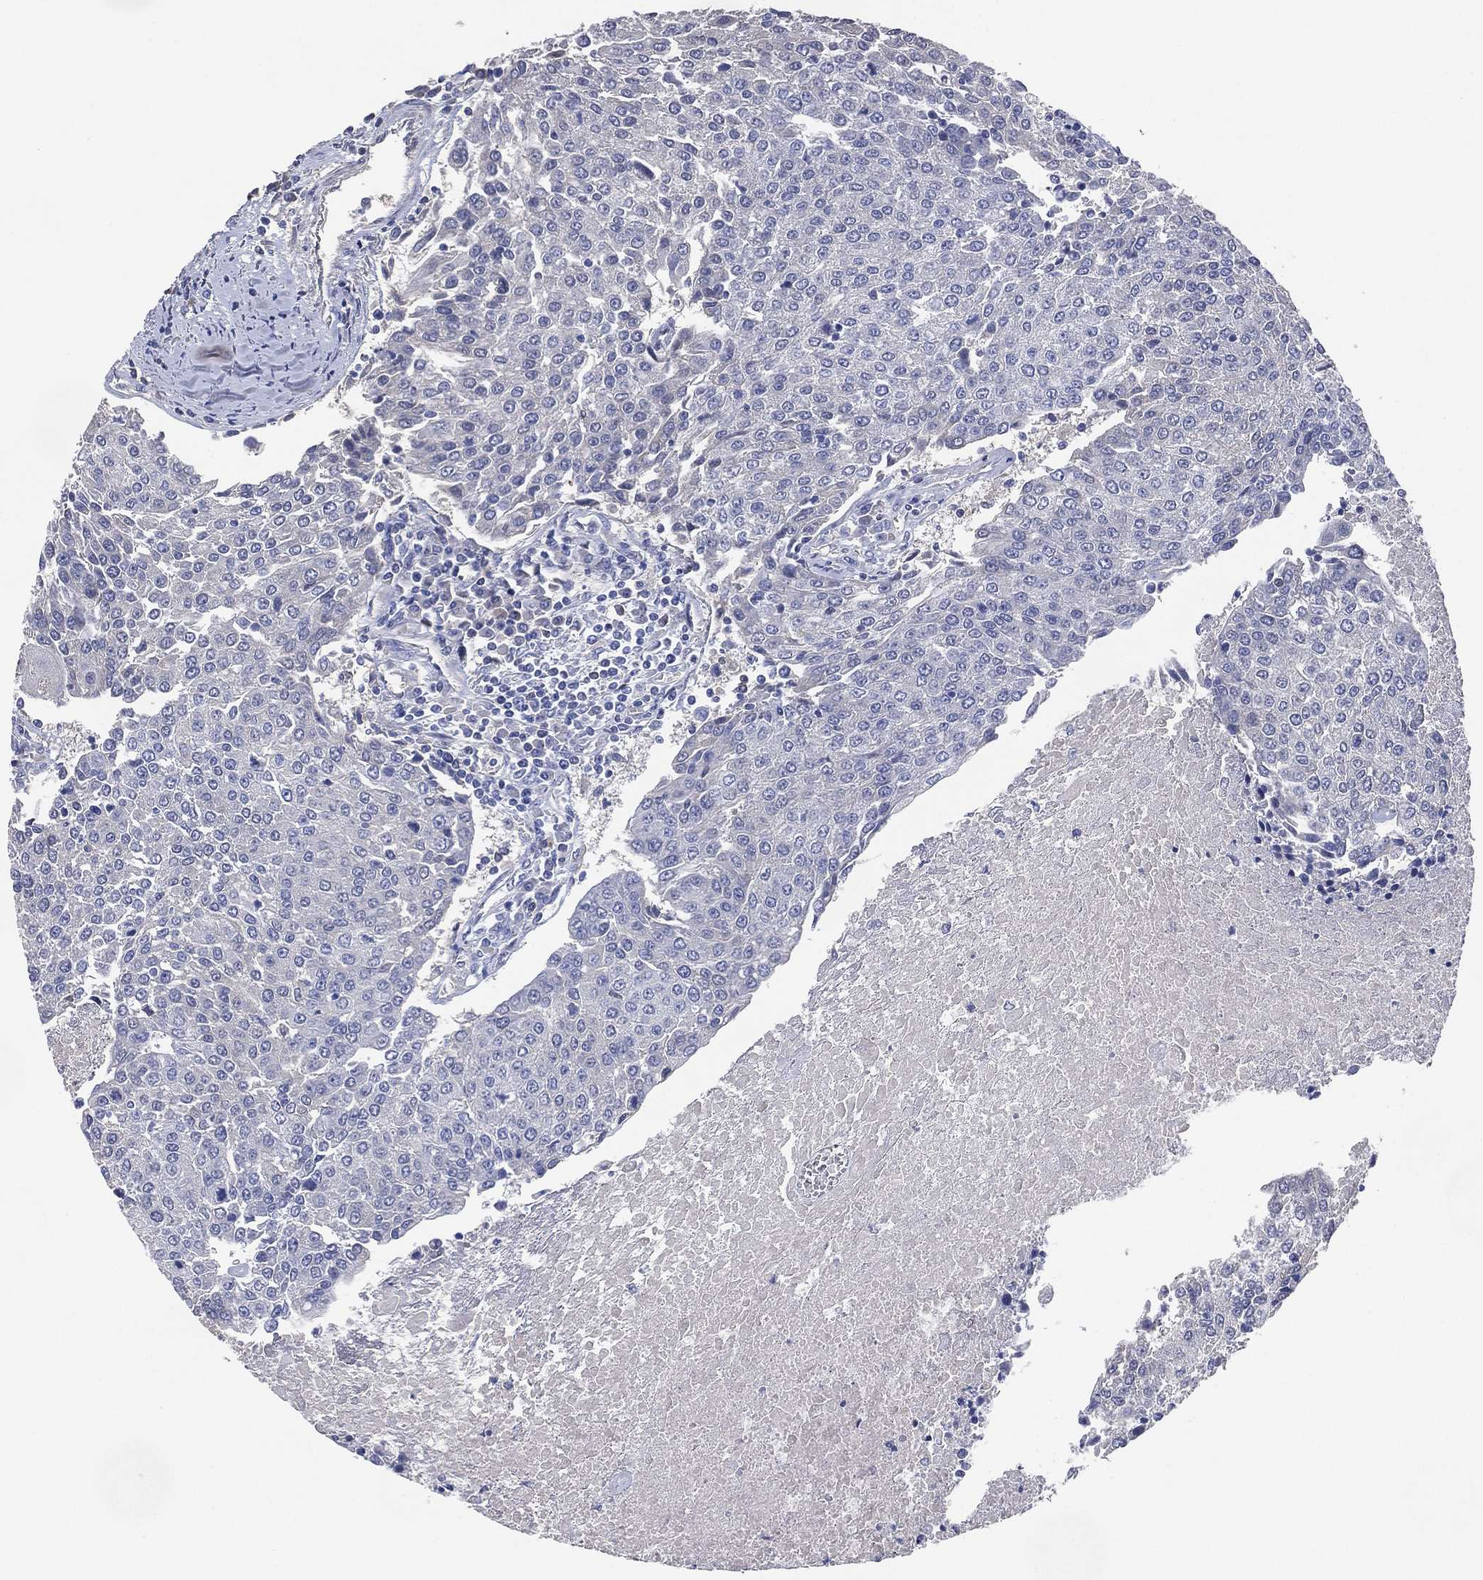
{"staining": {"intensity": "negative", "quantity": "none", "location": "none"}, "tissue": "urothelial cancer", "cell_type": "Tumor cells", "image_type": "cancer", "snomed": [{"axis": "morphology", "description": "Urothelial carcinoma, High grade"}, {"axis": "topography", "description": "Urinary bladder"}], "caption": "DAB immunohistochemical staining of human urothelial cancer reveals no significant expression in tumor cells.", "gene": "AK1", "patient": {"sex": "female", "age": 85}}